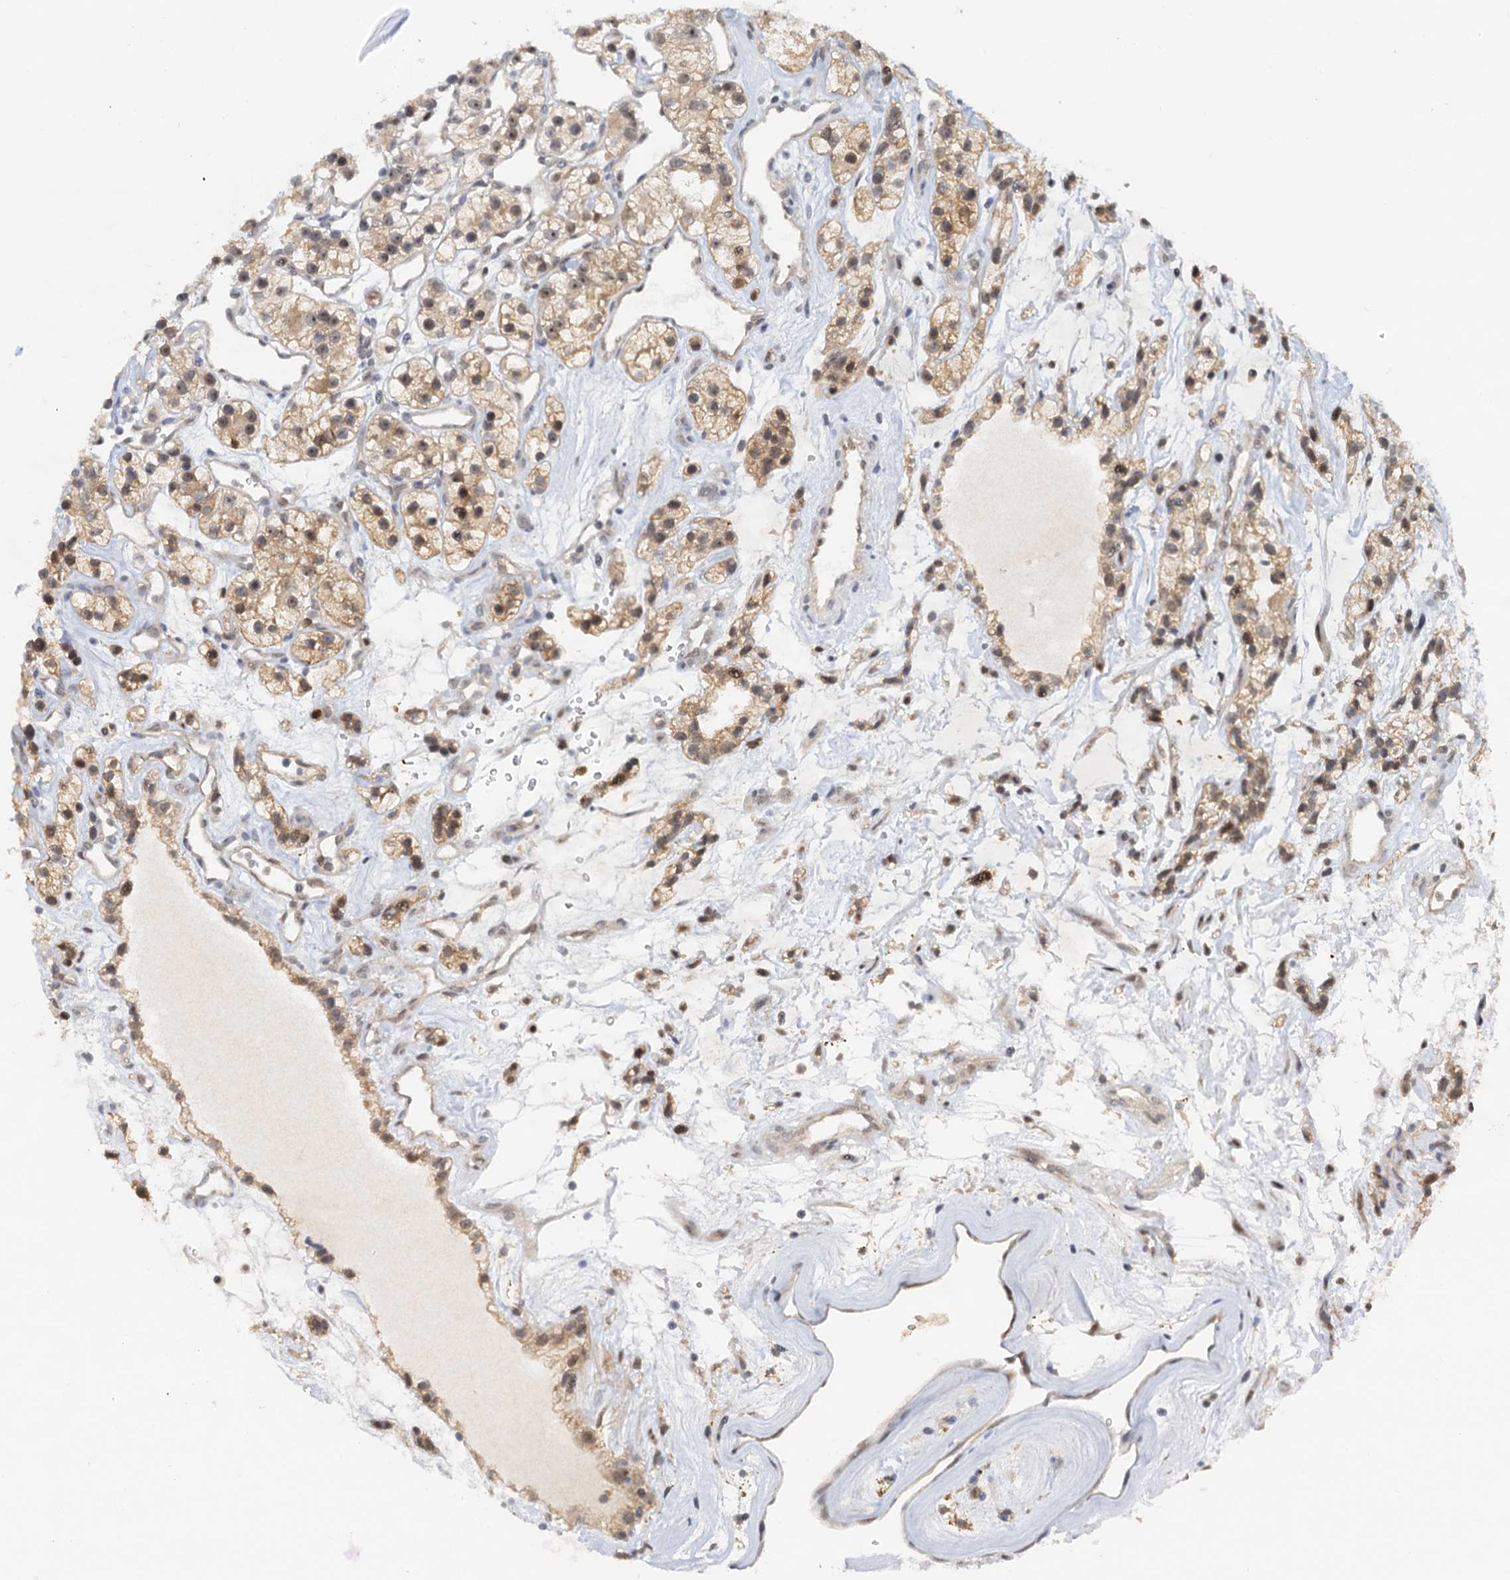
{"staining": {"intensity": "weak", "quantity": ">75%", "location": "cytoplasmic/membranous,nuclear"}, "tissue": "renal cancer", "cell_type": "Tumor cells", "image_type": "cancer", "snomed": [{"axis": "morphology", "description": "Adenocarcinoma, NOS"}, {"axis": "topography", "description": "Kidney"}], "caption": "A brown stain shows weak cytoplasmic/membranous and nuclear expression of a protein in human renal adenocarcinoma tumor cells.", "gene": "SPINDOC", "patient": {"sex": "female", "age": 57}}